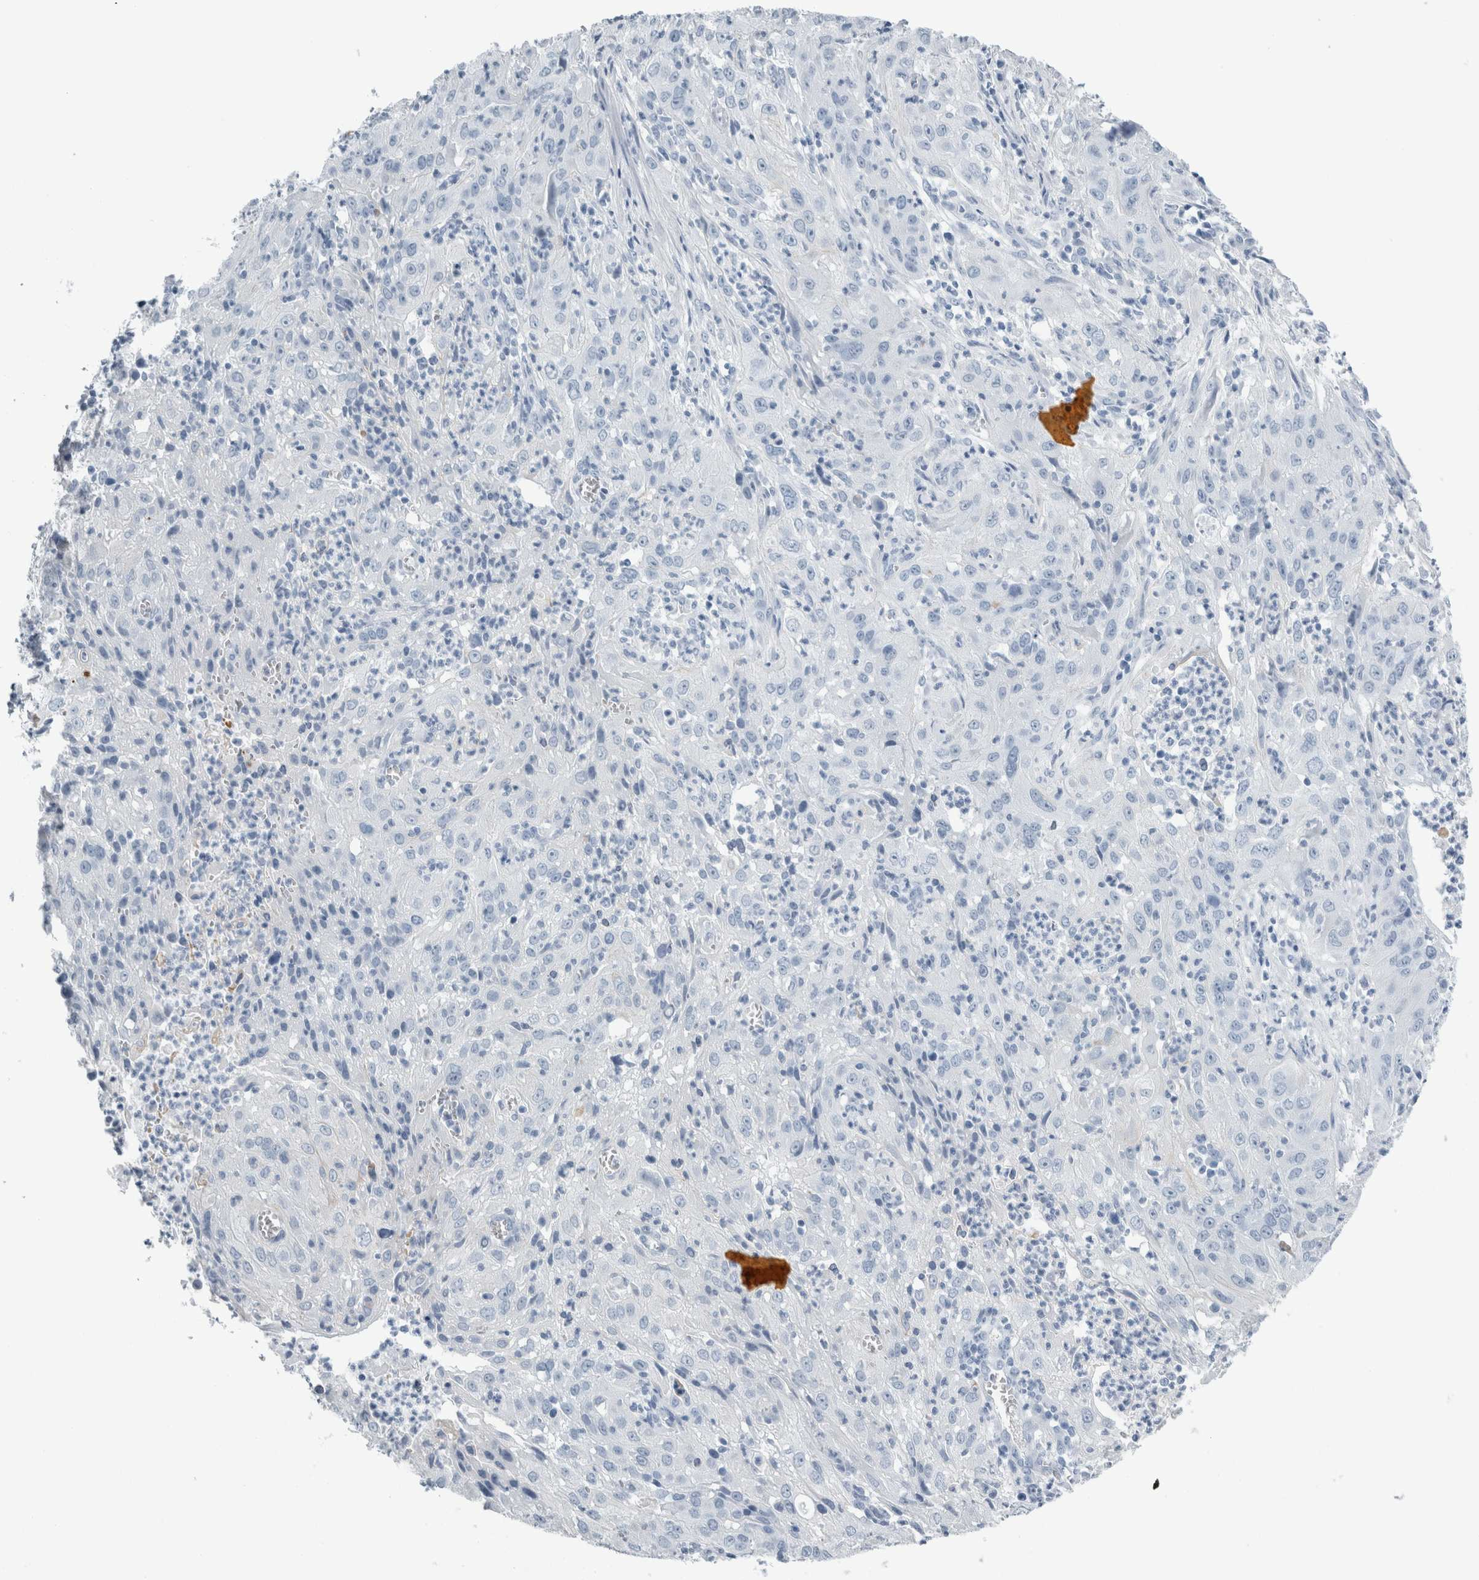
{"staining": {"intensity": "negative", "quantity": "none", "location": "none"}, "tissue": "cervical cancer", "cell_type": "Tumor cells", "image_type": "cancer", "snomed": [{"axis": "morphology", "description": "Squamous cell carcinoma, NOS"}, {"axis": "topography", "description": "Cervix"}], "caption": "This photomicrograph is of cervical squamous cell carcinoma stained with IHC to label a protein in brown with the nuclei are counter-stained blue. There is no positivity in tumor cells.", "gene": "RPH3AL", "patient": {"sex": "female", "age": 32}}